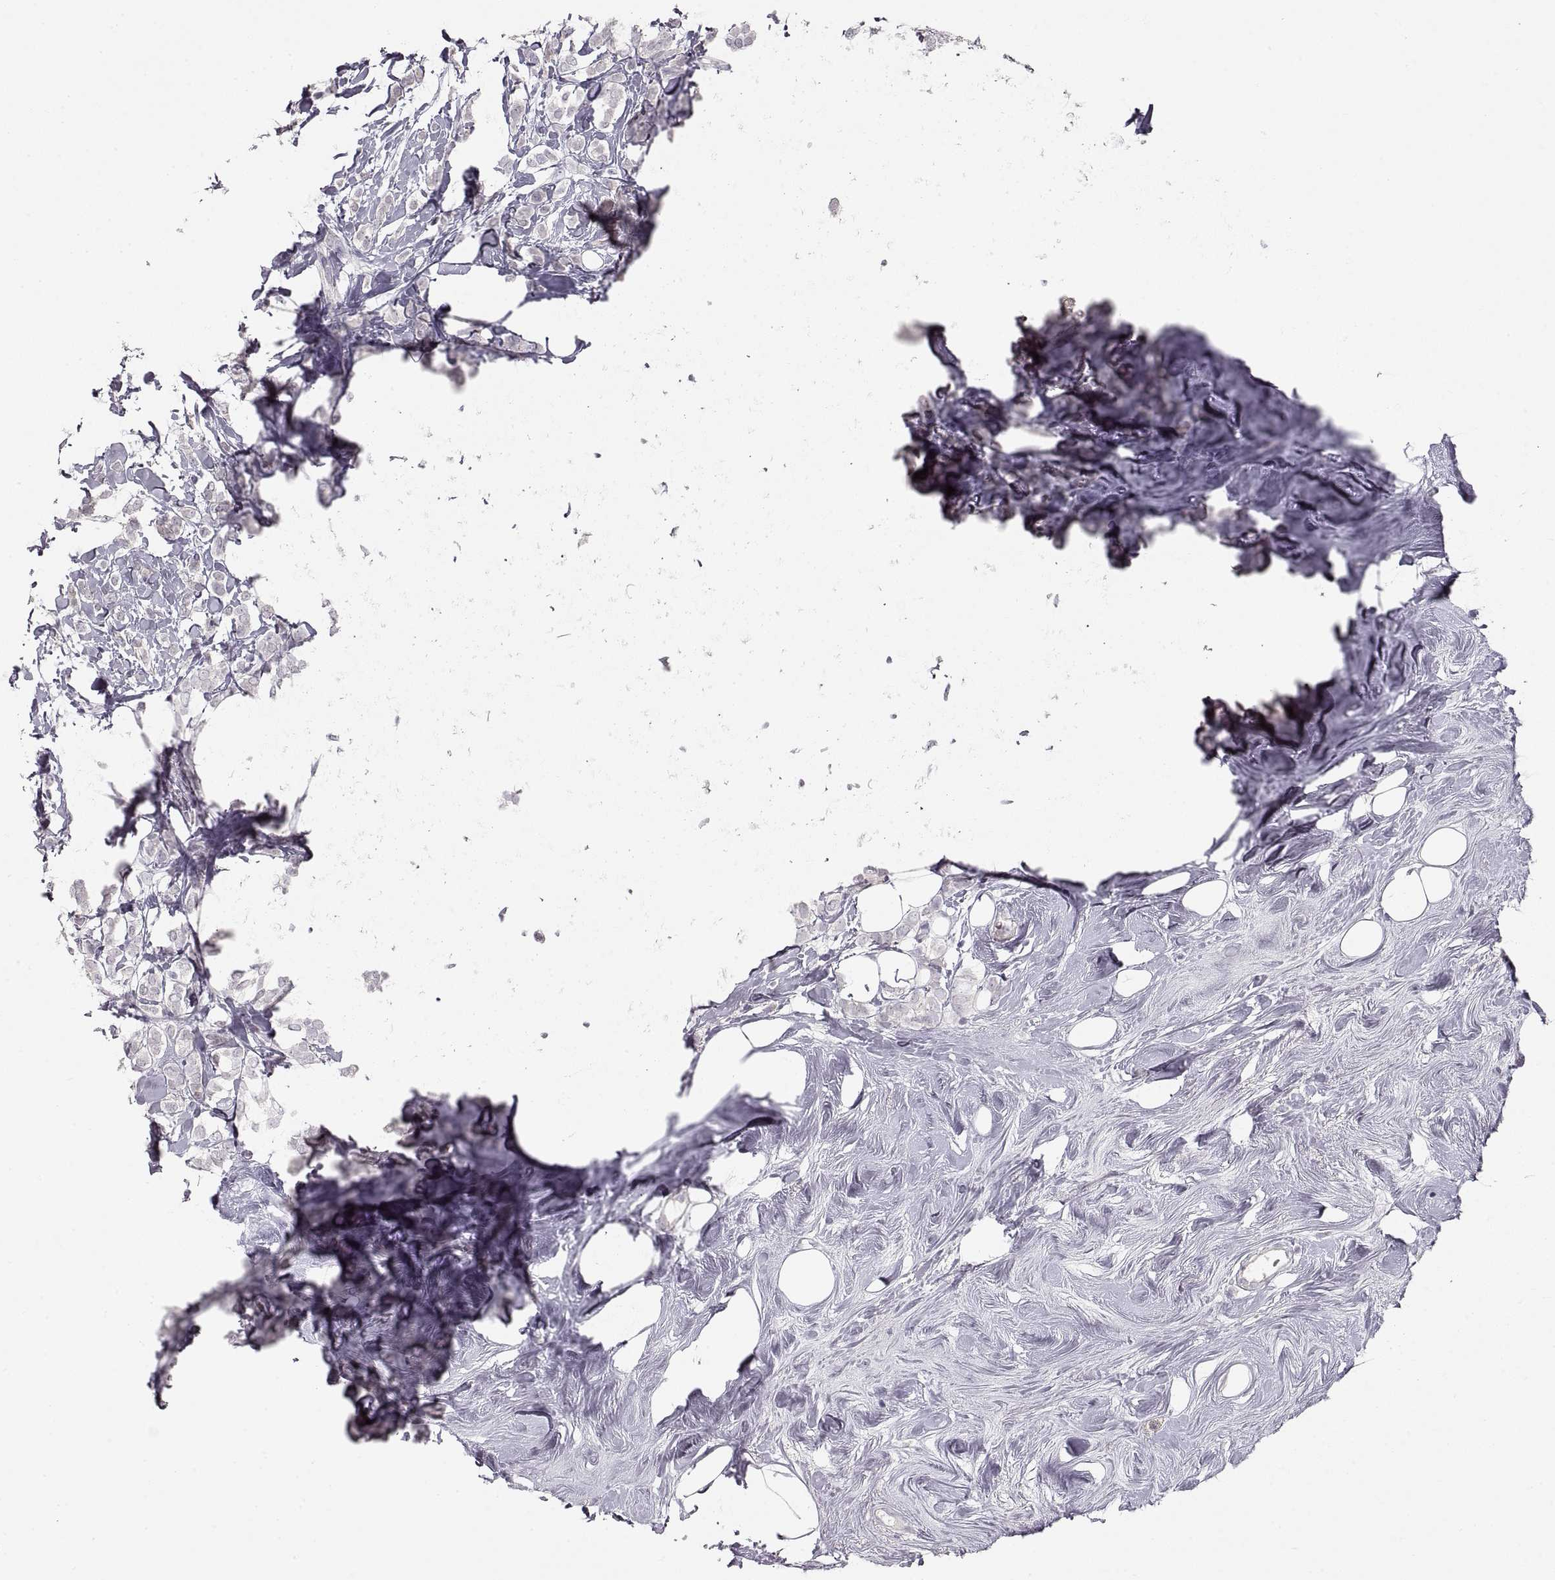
{"staining": {"intensity": "negative", "quantity": "none", "location": "none"}, "tissue": "breast cancer", "cell_type": "Tumor cells", "image_type": "cancer", "snomed": [{"axis": "morphology", "description": "Lobular carcinoma"}, {"axis": "topography", "description": "Breast"}], "caption": "Immunohistochemistry (IHC) histopathology image of neoplastic tissue: breast lobular carcinoma stained with DAB shows no significant protein positivity in tumor cells.", "gene": "PCSK2", "patient": {"sex": "female", "age": 49}}